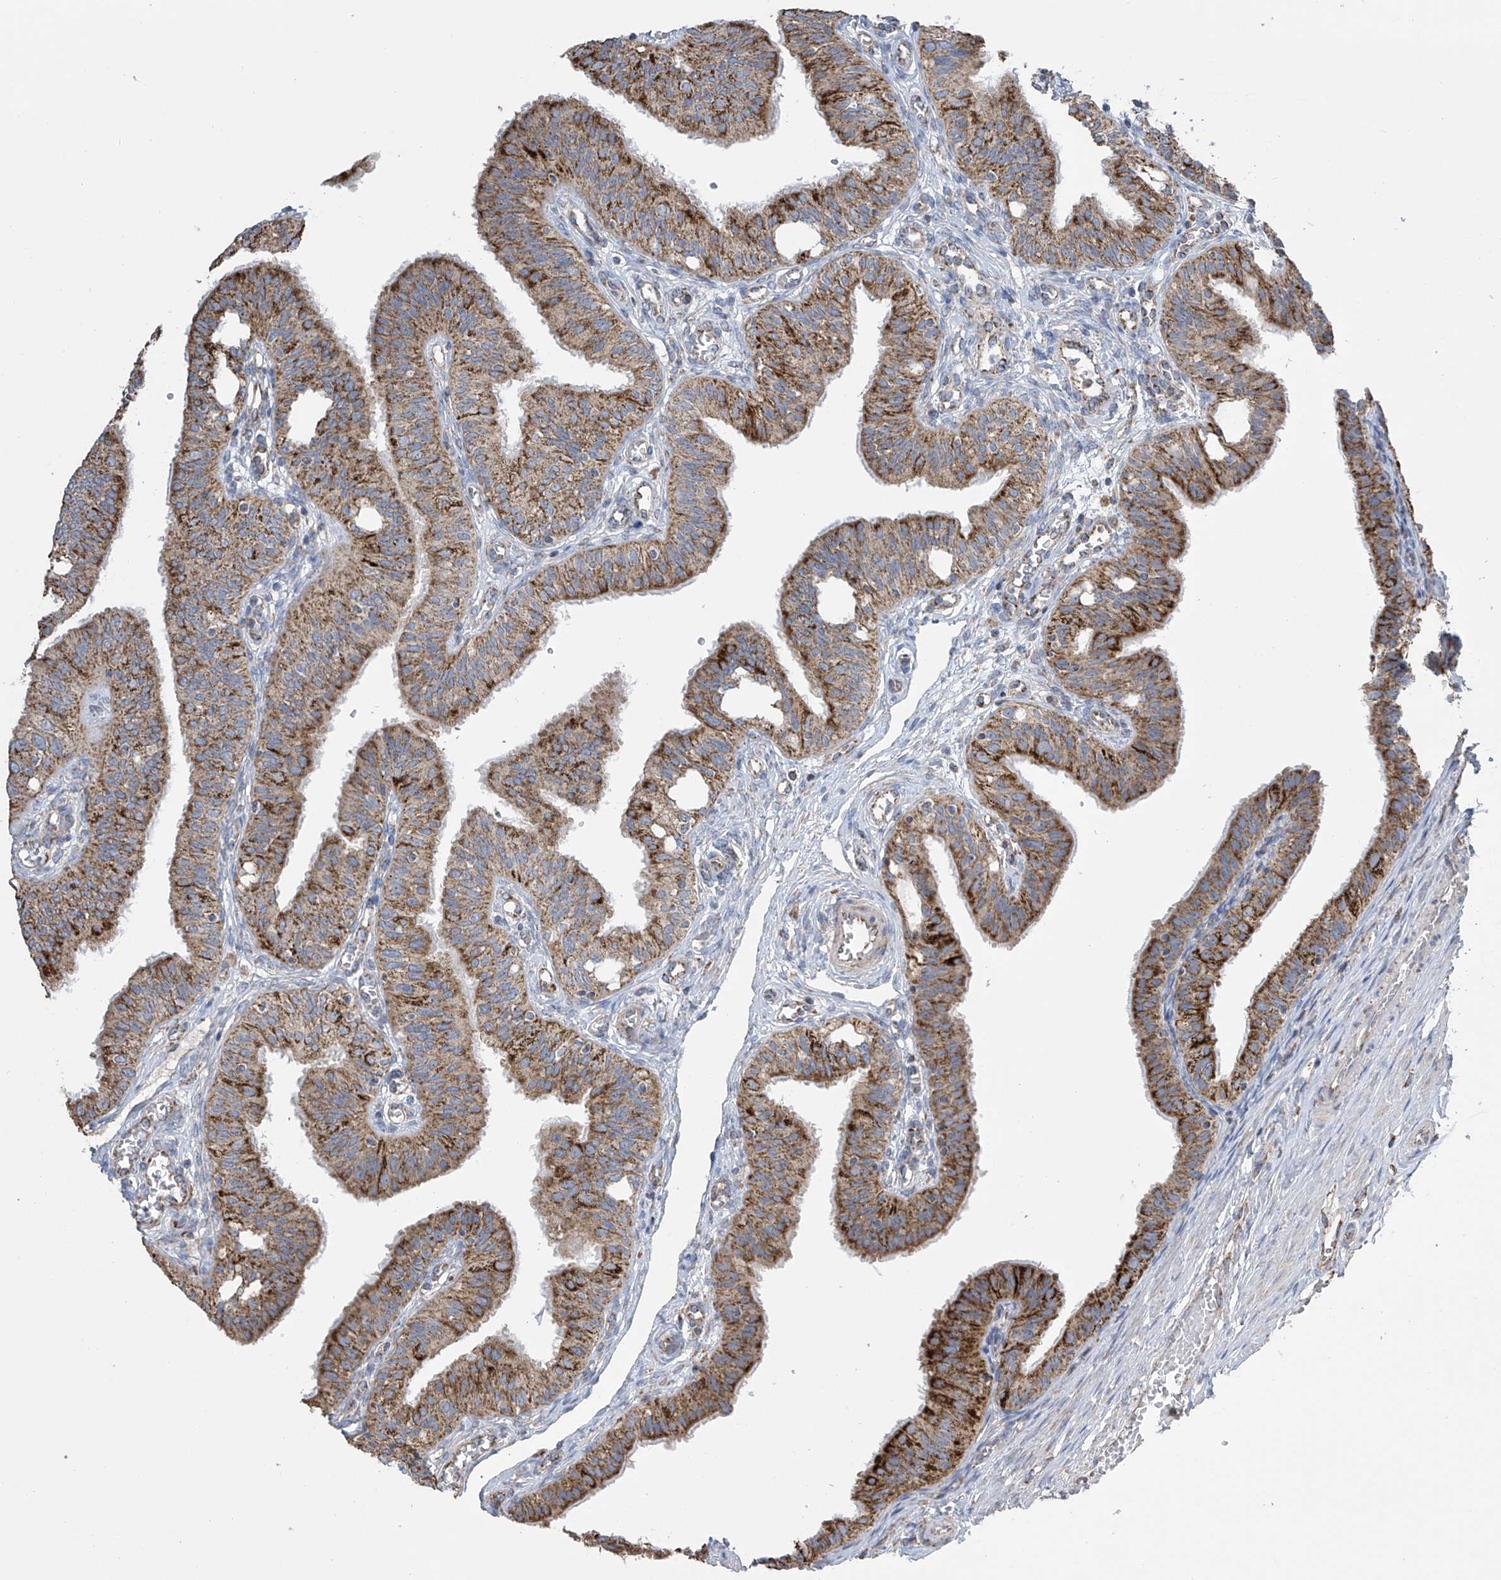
{"staining": {"intensity": "strong", "quantity": ">75%", "location": "cytoplasmic/membranous"}, "tissue": "fallopian tube", "cell_type": "Glandular cells", "image_type": "normal", "snomed": [{"axis": "morphology", "description": "Normal tissue, NOS"}, {"axis": "topography", "description": "Fallopian tube"}, {"axis": "topography", "description": "Ovary"}], "caption": "The photomicrograph demonstrates staining of normal fallopian tube, revealing strong cytoplasmic/membranous protein expression (brown color) within glandular cells.", "gene": "PNPT1", "patient": {"sex": "female", "age": 42}}